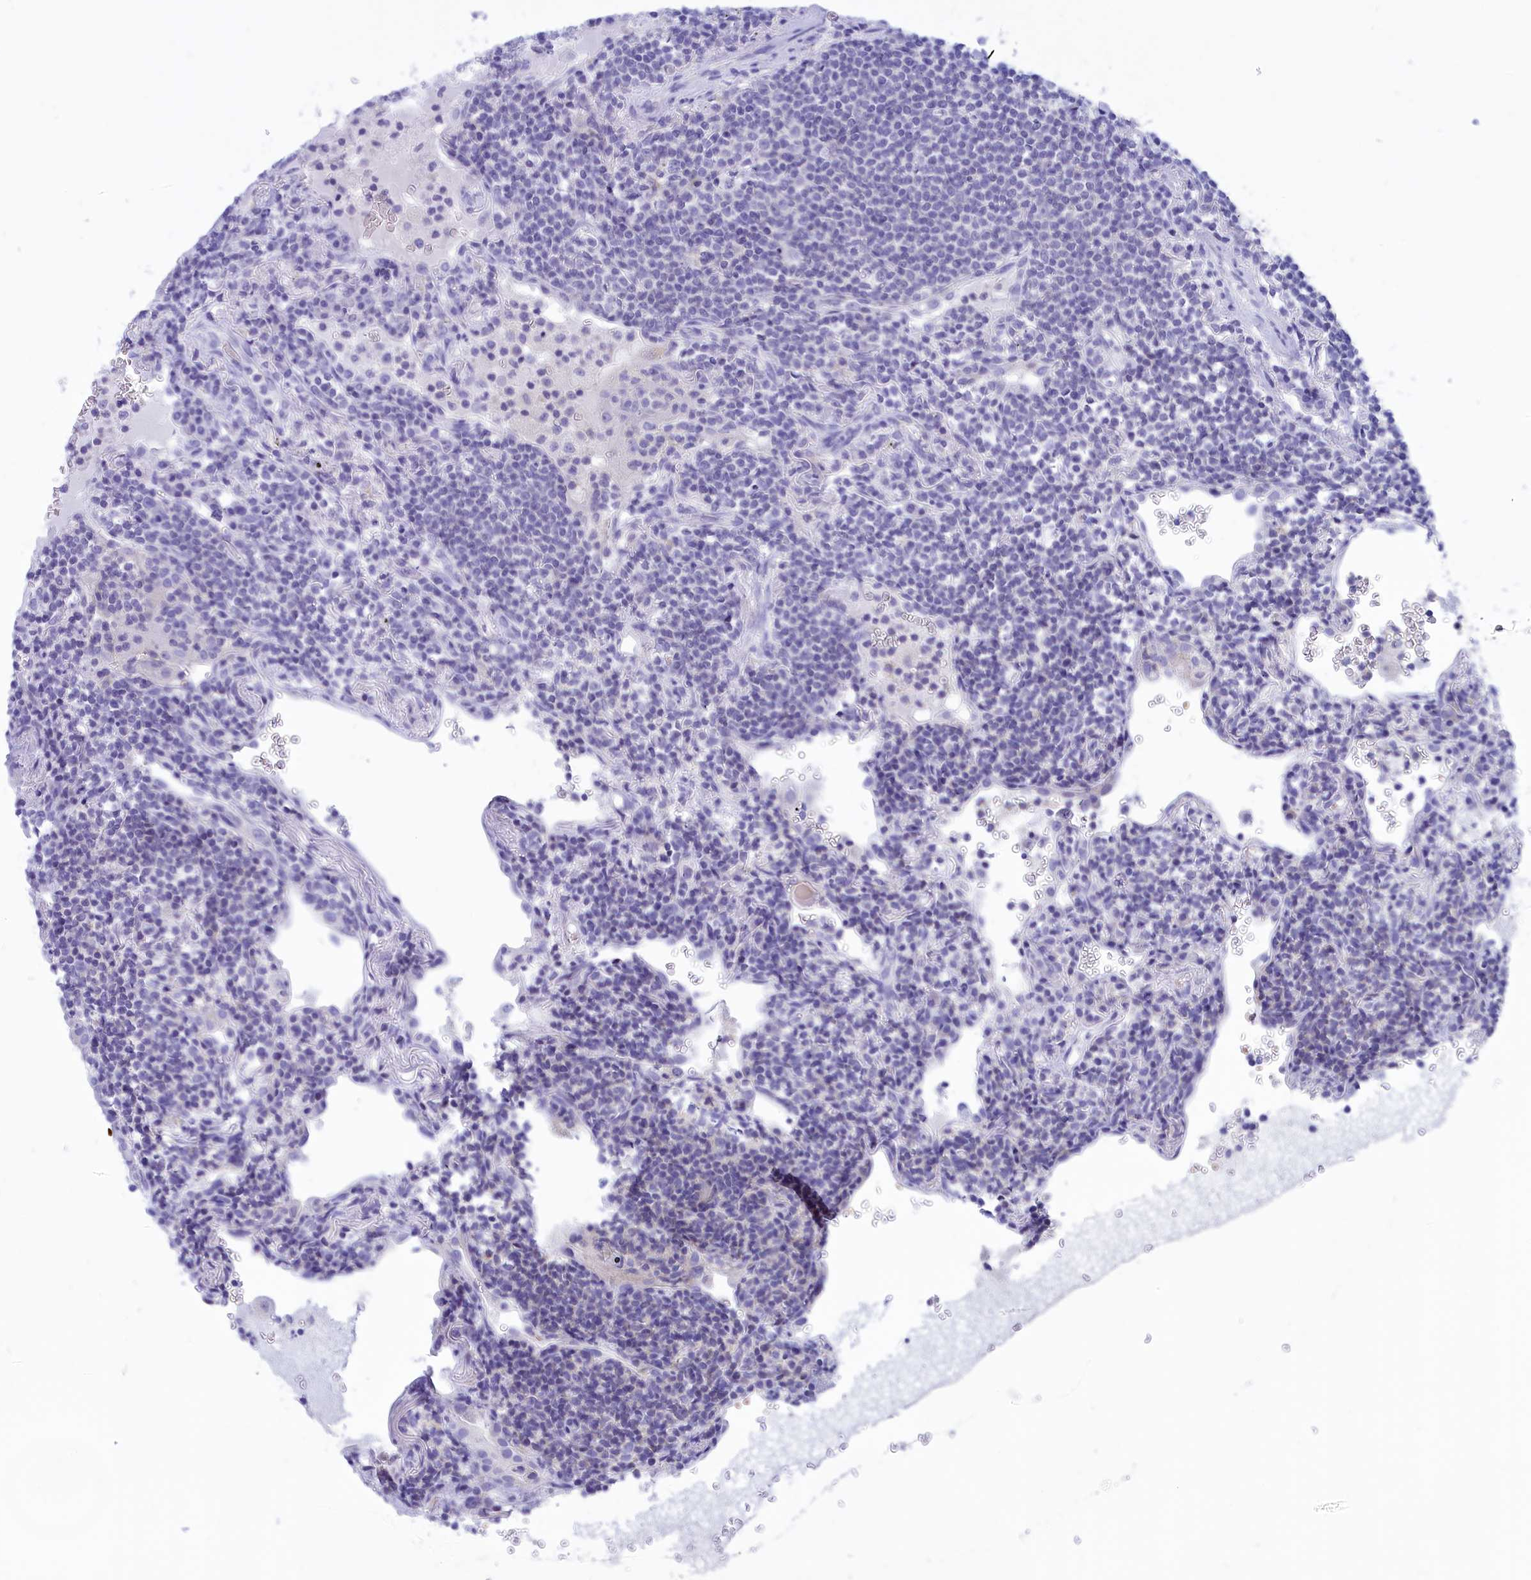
{"staining": {"intensity": "negative", "quantity": "none", "location": "none"}, "tissue": "lymphoma", "cell_type": "Tumor cells", "image_type": "cancer", "snomed": [{"axis": "morphology", "description": "Malignant lymphoma, non-Hodgkin's type, Low grade"}, {"axis": "topography", "description": "Lung"}], "caption": "There is no significant positivity in tumor cells of lymphoma.", "gene": "GLYATL1", "patient": {"sex": "female", "age": 71}}